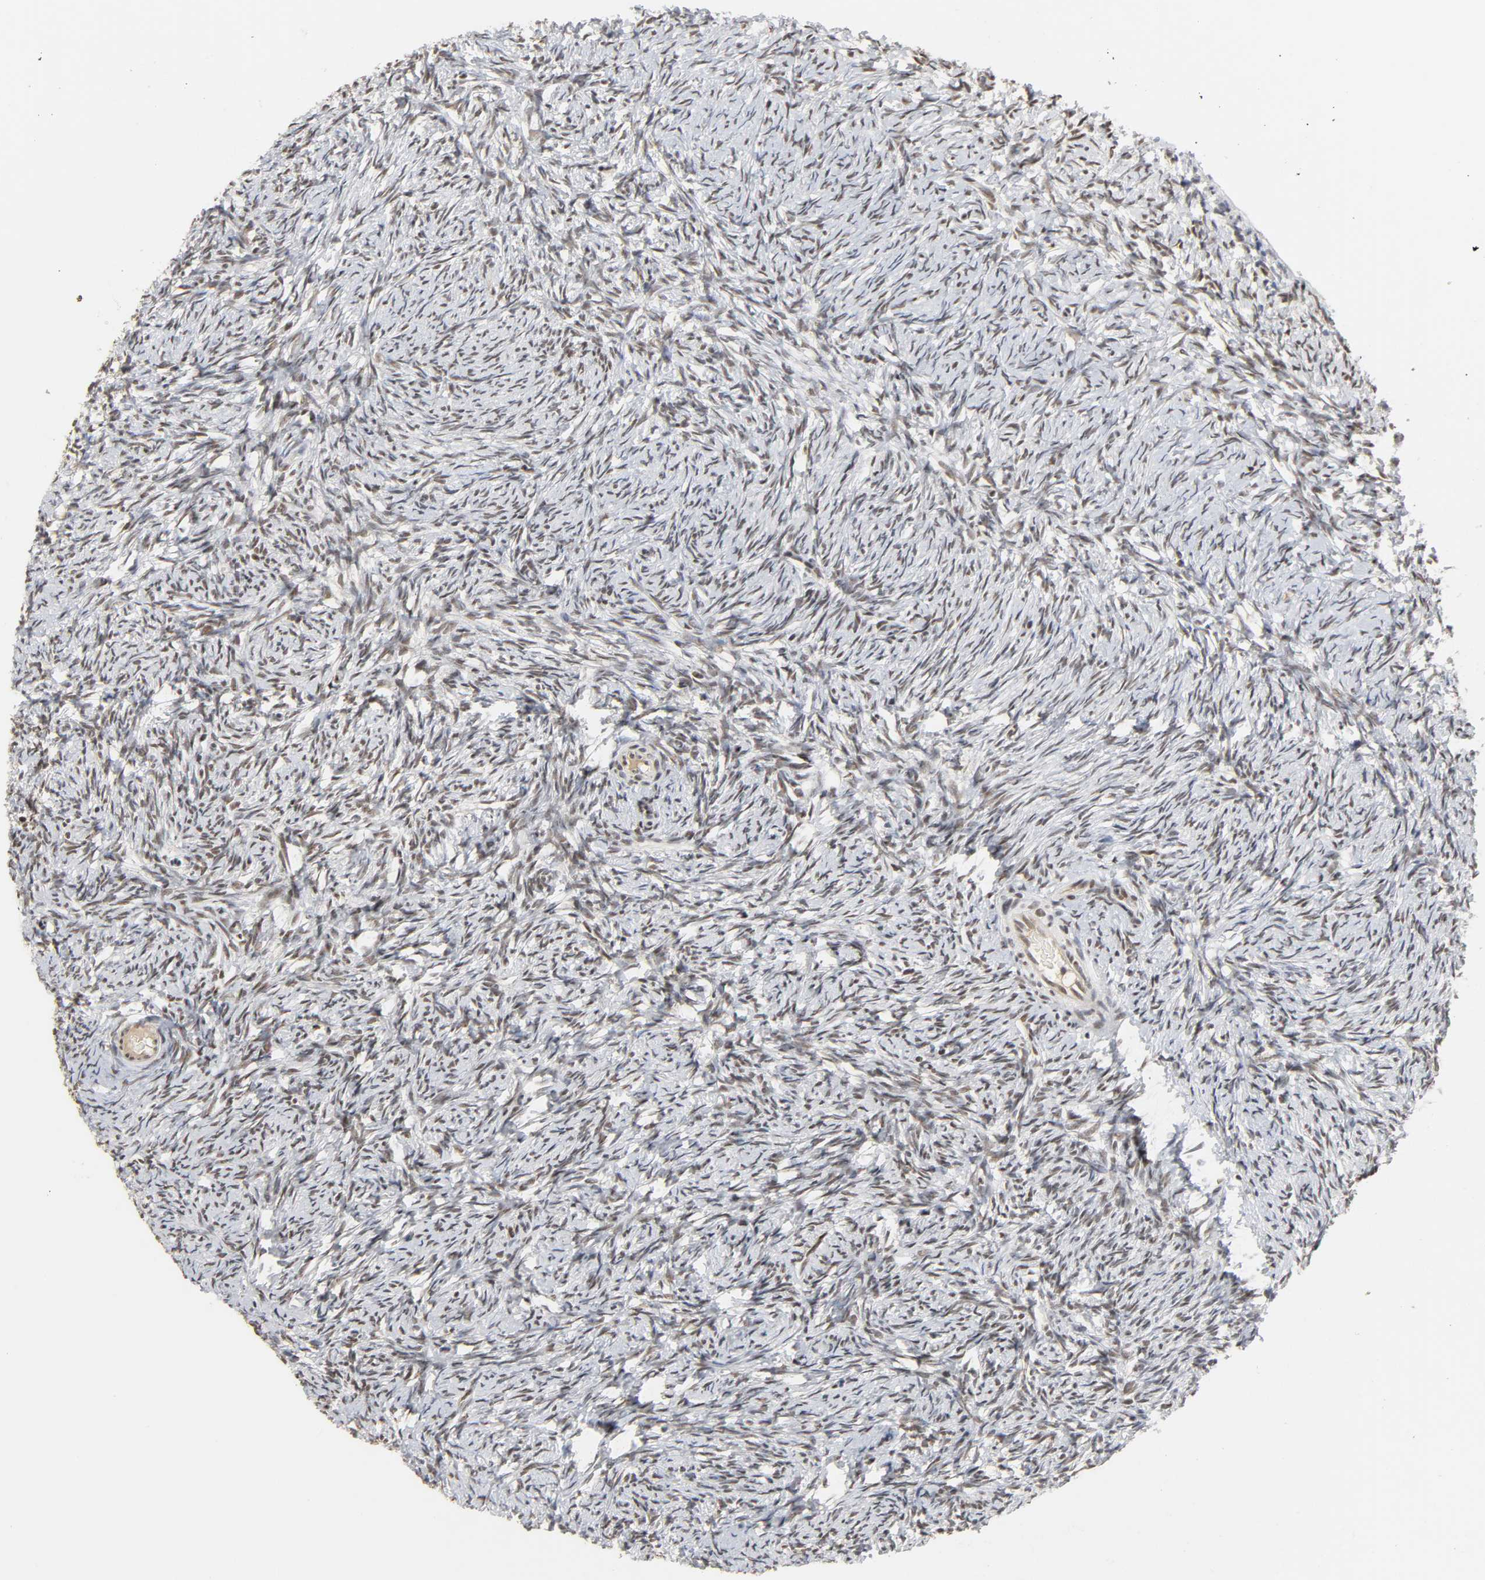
{"staining": {"intensity": "moderate", "quantity": ">75%", "location": "nuclear"}, "tissue": "ovary", "cell_type": "Ovarian stroma cells", "image_type": "normal", "snomed": [{"axis": "morphology", "description": "Normal tissue, NOS"}, {"axis": "topography", "description": "Ovary"}], "caption": "Immunohistochemical staining of unremarkable ovary exhibits medium levels of moderate nuclear positivity in about >75% of ovarian stroma cells.", "gene": "NCOA6", "patient": {"sex": "female", "age": 60}}